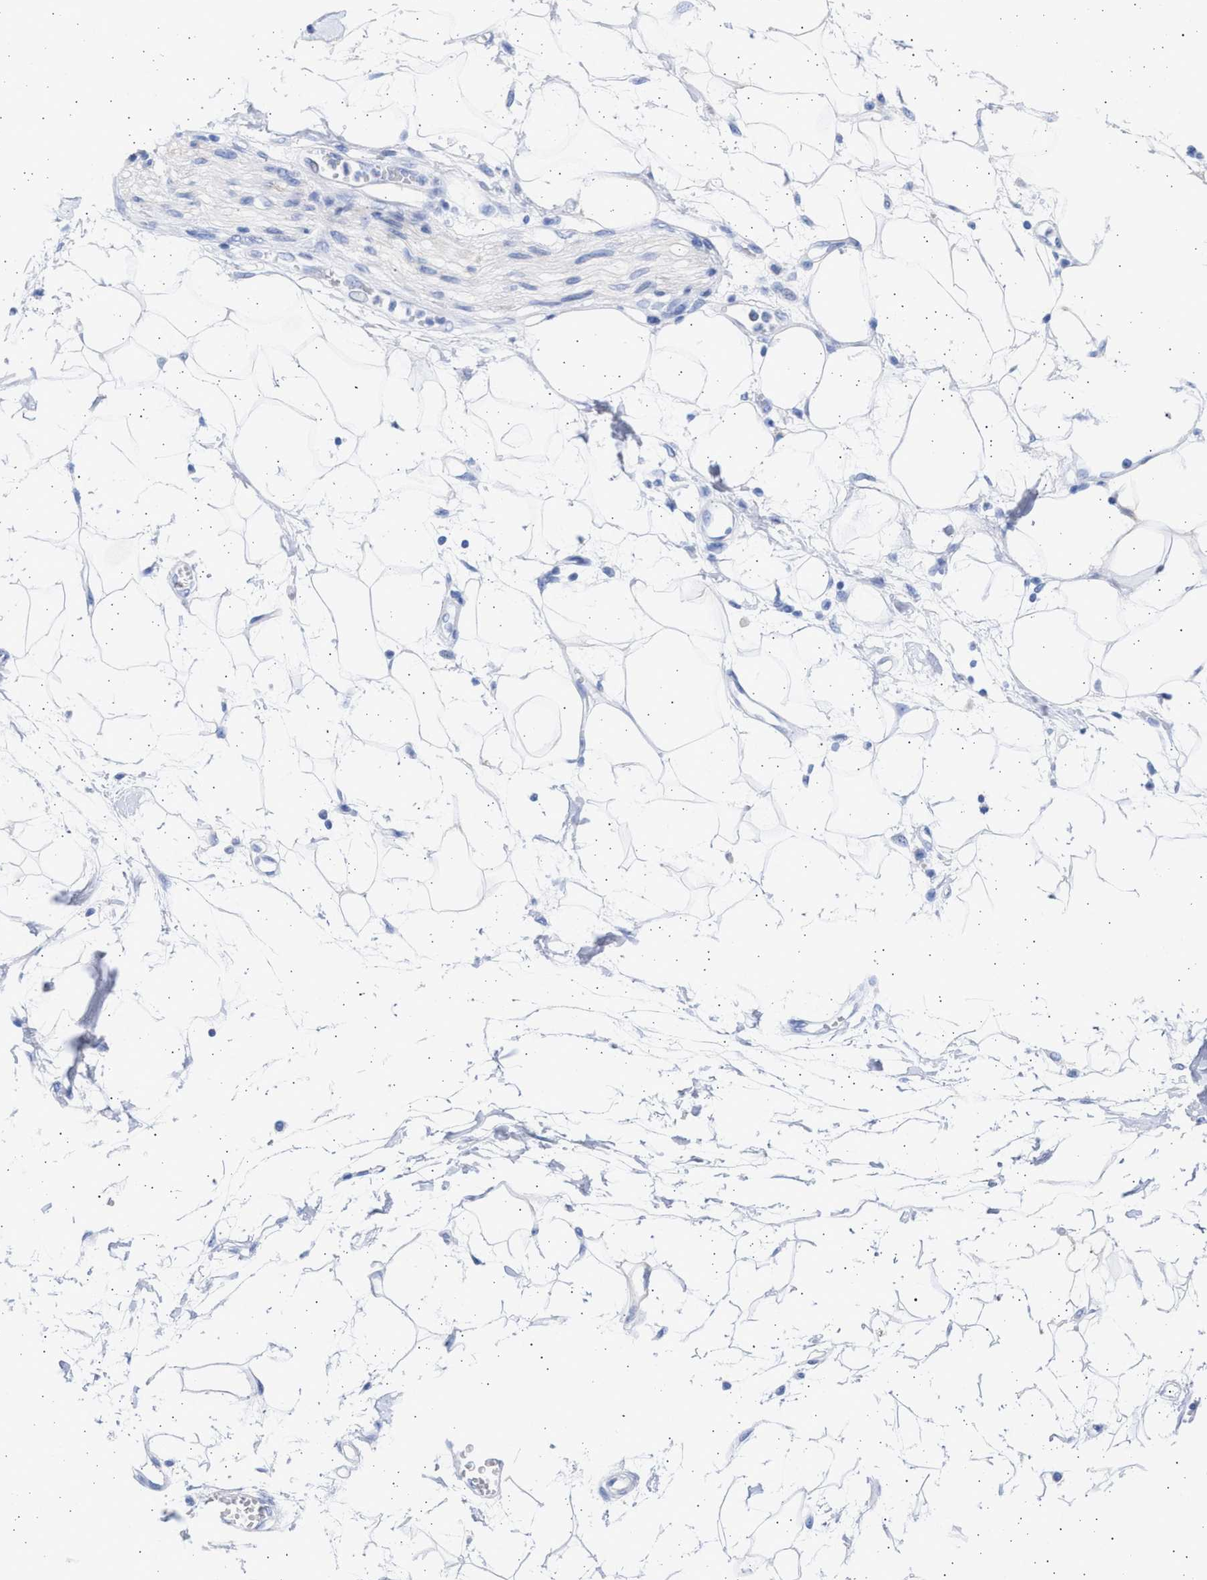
{"staining": {"intensity": "negative", "quantity": "none", "location": "none"}, "tissue": "adipose tissue", "cell_type": "Adipocytes", "image_type": "normal", "snomed": [{"axis": "morphology", "description": "Normal tissue, NOS"}, {"axis": "morphology", "description": "Adenocarcinoma, NOS"}, {"axis": "topography", "description": "Duodenum"}, {"axis": "topography", "description": "Peripheral nerve tissue"}], "caption": "Immunohistochemistry (IHC) histopathology image of normal adipose tissue stained for a protein (brown), which demonstrates no staining in adipocytes.", "gene": "ALDOC", "patient": {"sex": "female", "age": 60}}